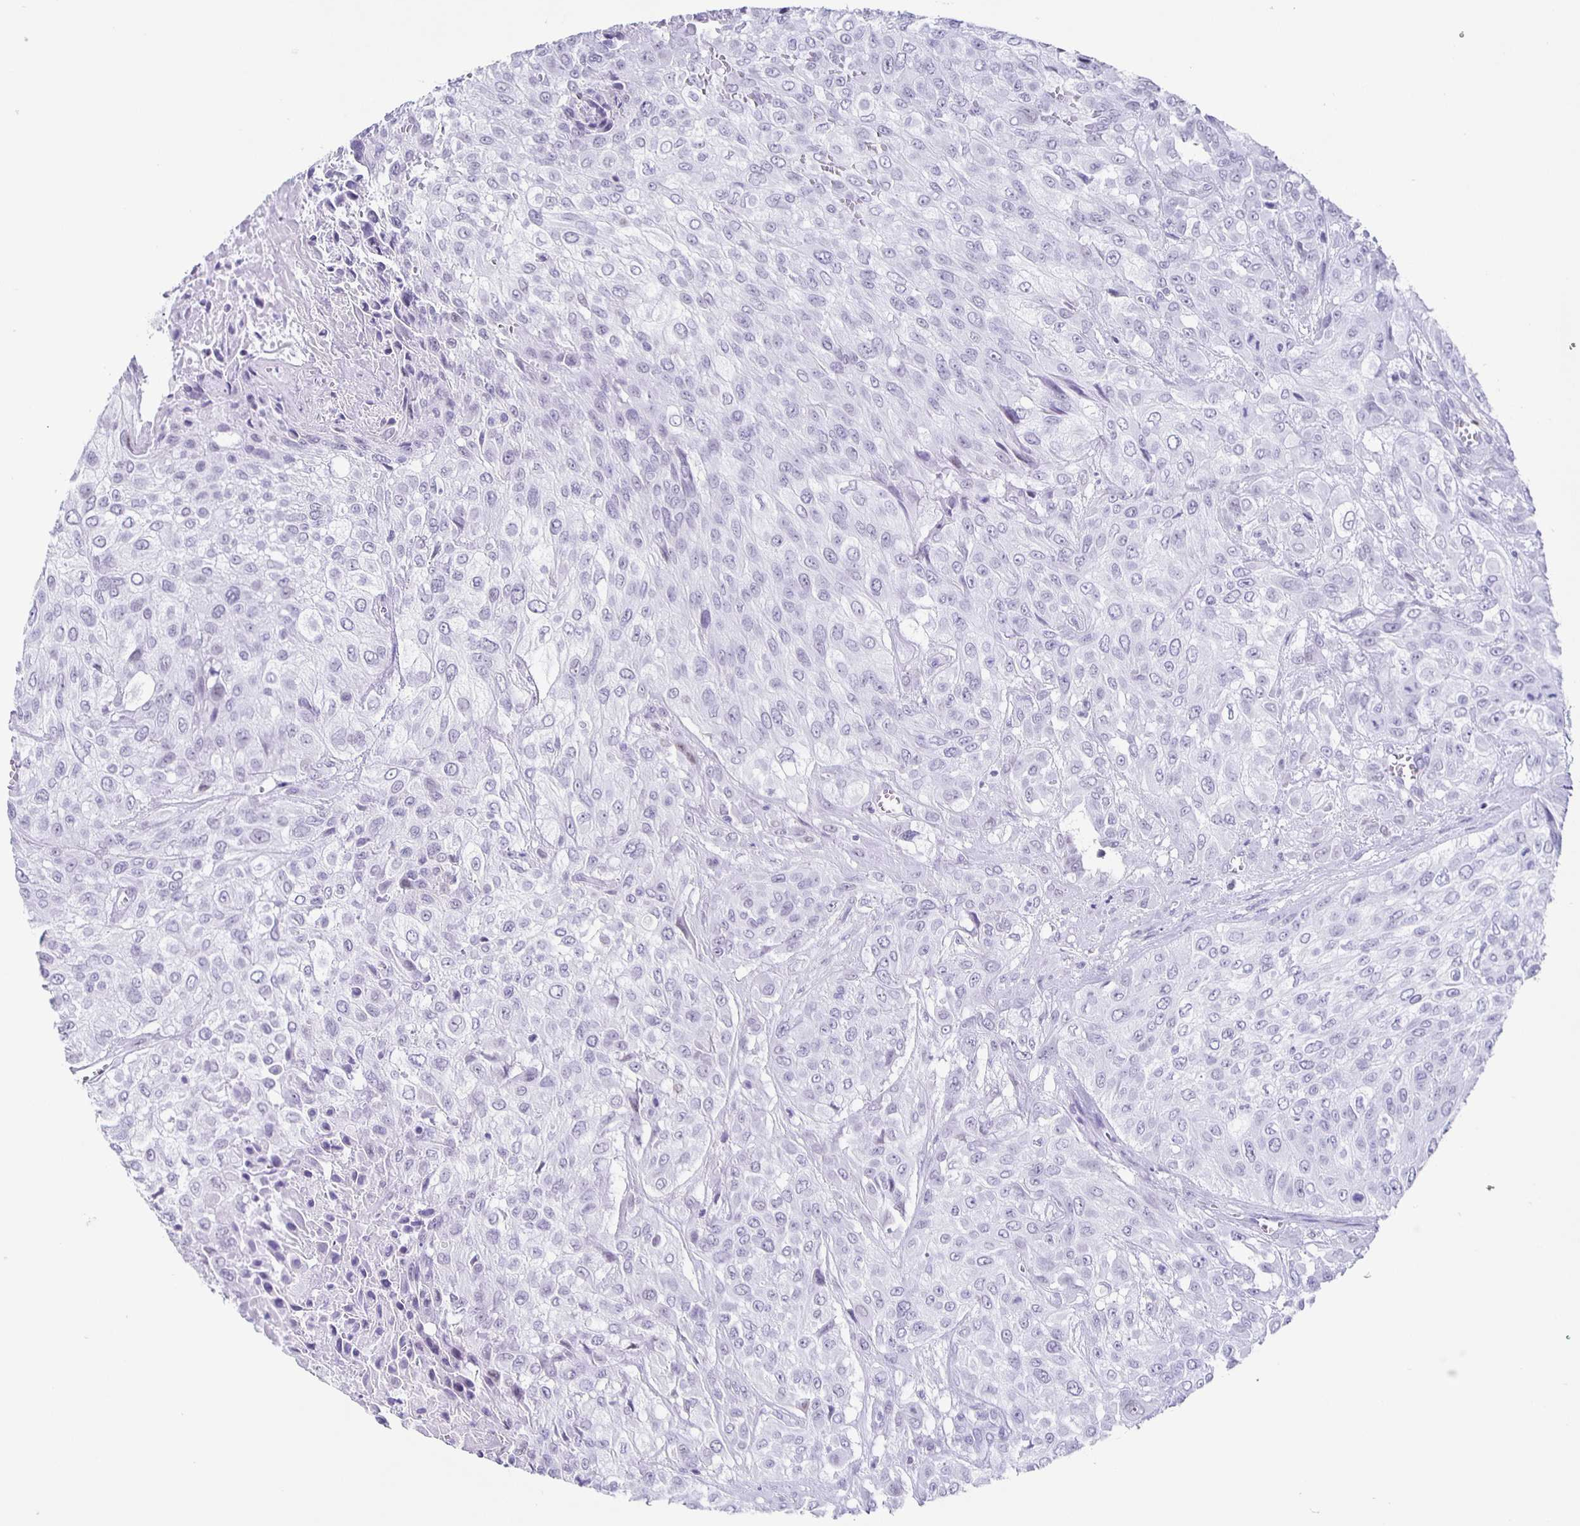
{"staining": {"intensity": "negative", "quantity": "none", "location": "none"}, "tissue": "urothelial cancer", "cell_type": "Tumor cells", "image_type": "cancer", "snomed": [{"axis": "morphology", "description": "Urothelial carcinoma, High grade"}, {"axis": "topography", "description": "Urinary bladder"}], "caption": "A high-resolution image shows immunohistochemistry (IHC) staining of urothelial cancer, which displays no significant expression in tumor cells. (Immunohistochemistry, brightfield microscopy, high magnification).", "gene": "TPPP", "patient": {"sex": "male", "age": 57}}